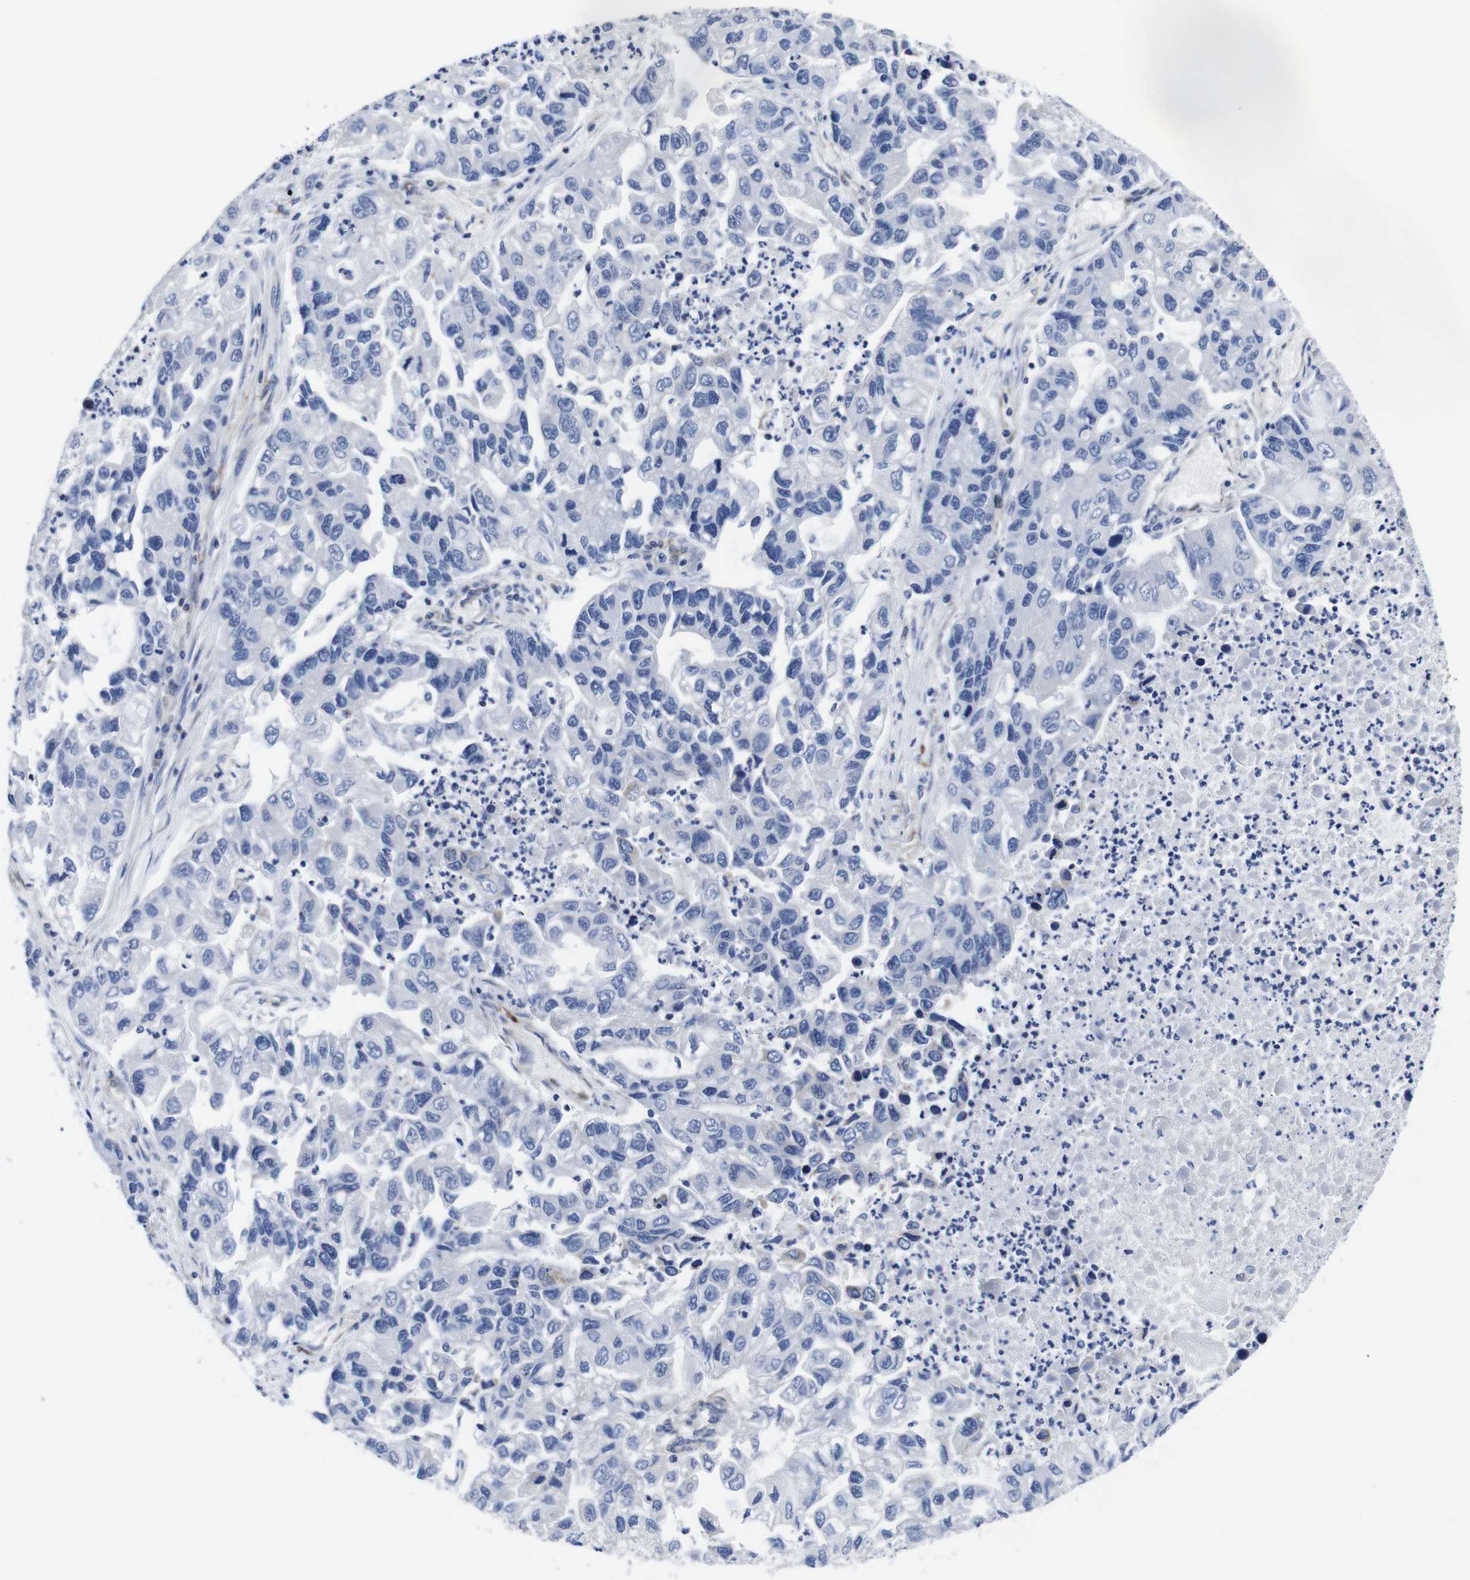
{"staining": {"intensity": "negative", "quantity": "none", "location": "none"}, "tissue": "lung cancer", "cell_type": "Tumor cells", "image_type": "cancer", "snomed": [{"axis": "morphology", "description": "Adenocarcinoma, NOS"}, {"axis": "topography", "description": "Lung"}], "caption": "High magnification brightfield microscopy of lung adenocarcinoma stained with DAB (3,3'-diaminobenzidine) (brown) and counterstained with hematoxylin (blue): tumor cells show no significant staining.", "gene": "WNT10A", "patient": {"sex": "female", "age": 51}}